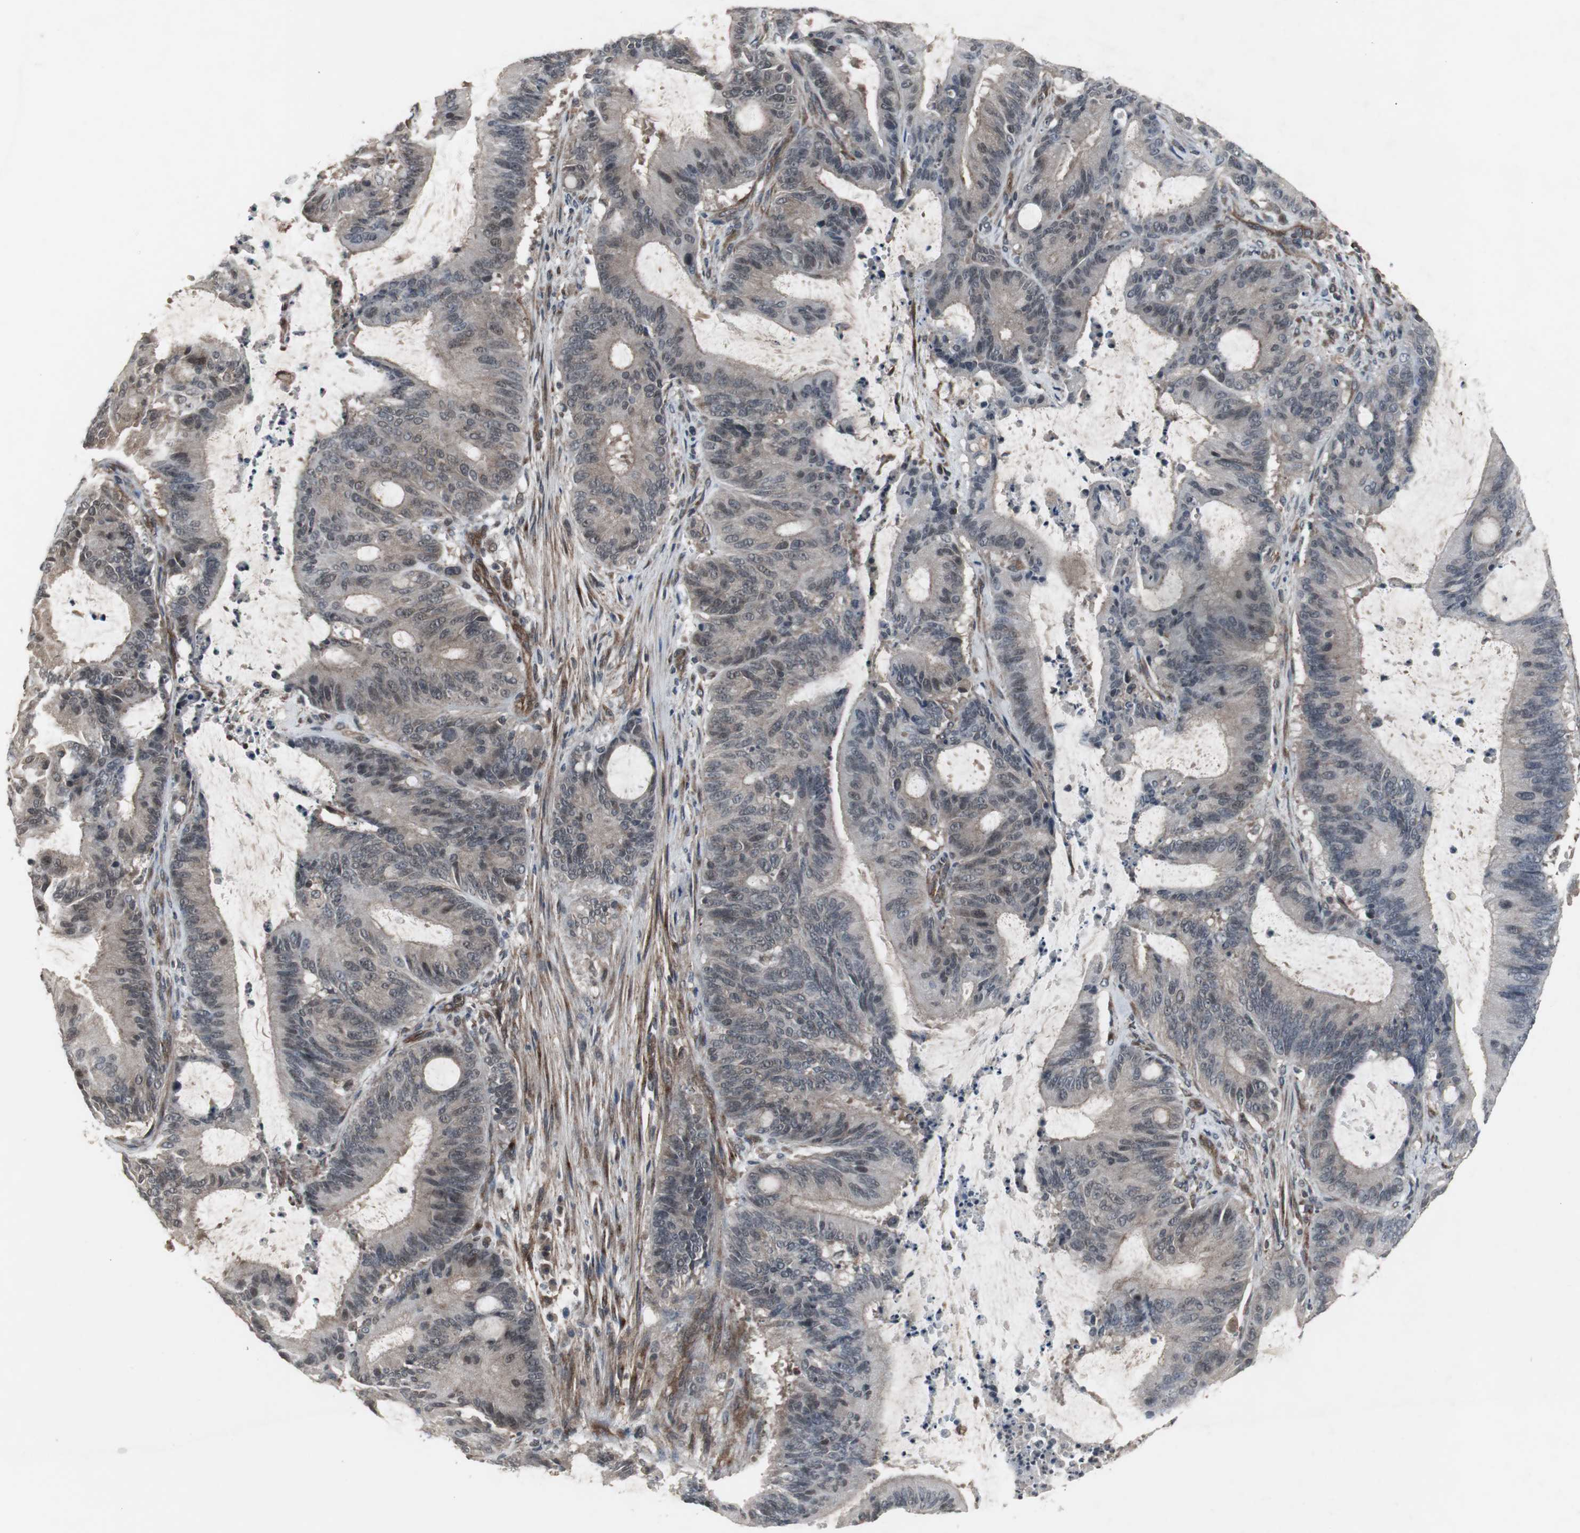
{"staining": {"intensity": "weak", "quantity": ">75%", "location": "cytoplasmic/membranous"}, "tissue": "liver cancer", "cell_type": "Tumor cells", "image_type": "cancer", "snomed": [{"axis": "morphology", "description": "Cholangiocarcinoma"}, {"axis": "topography", "description": "Liver"}], "caption": "Immunohistochemistry of human cholangiocarcinoma (liver) displays low levels of weak cytoplasmic/membranous expression in about >75% of tumor cells.", "gene": "ATP2B2", "patient": {"sex": "female", "age": 73}}